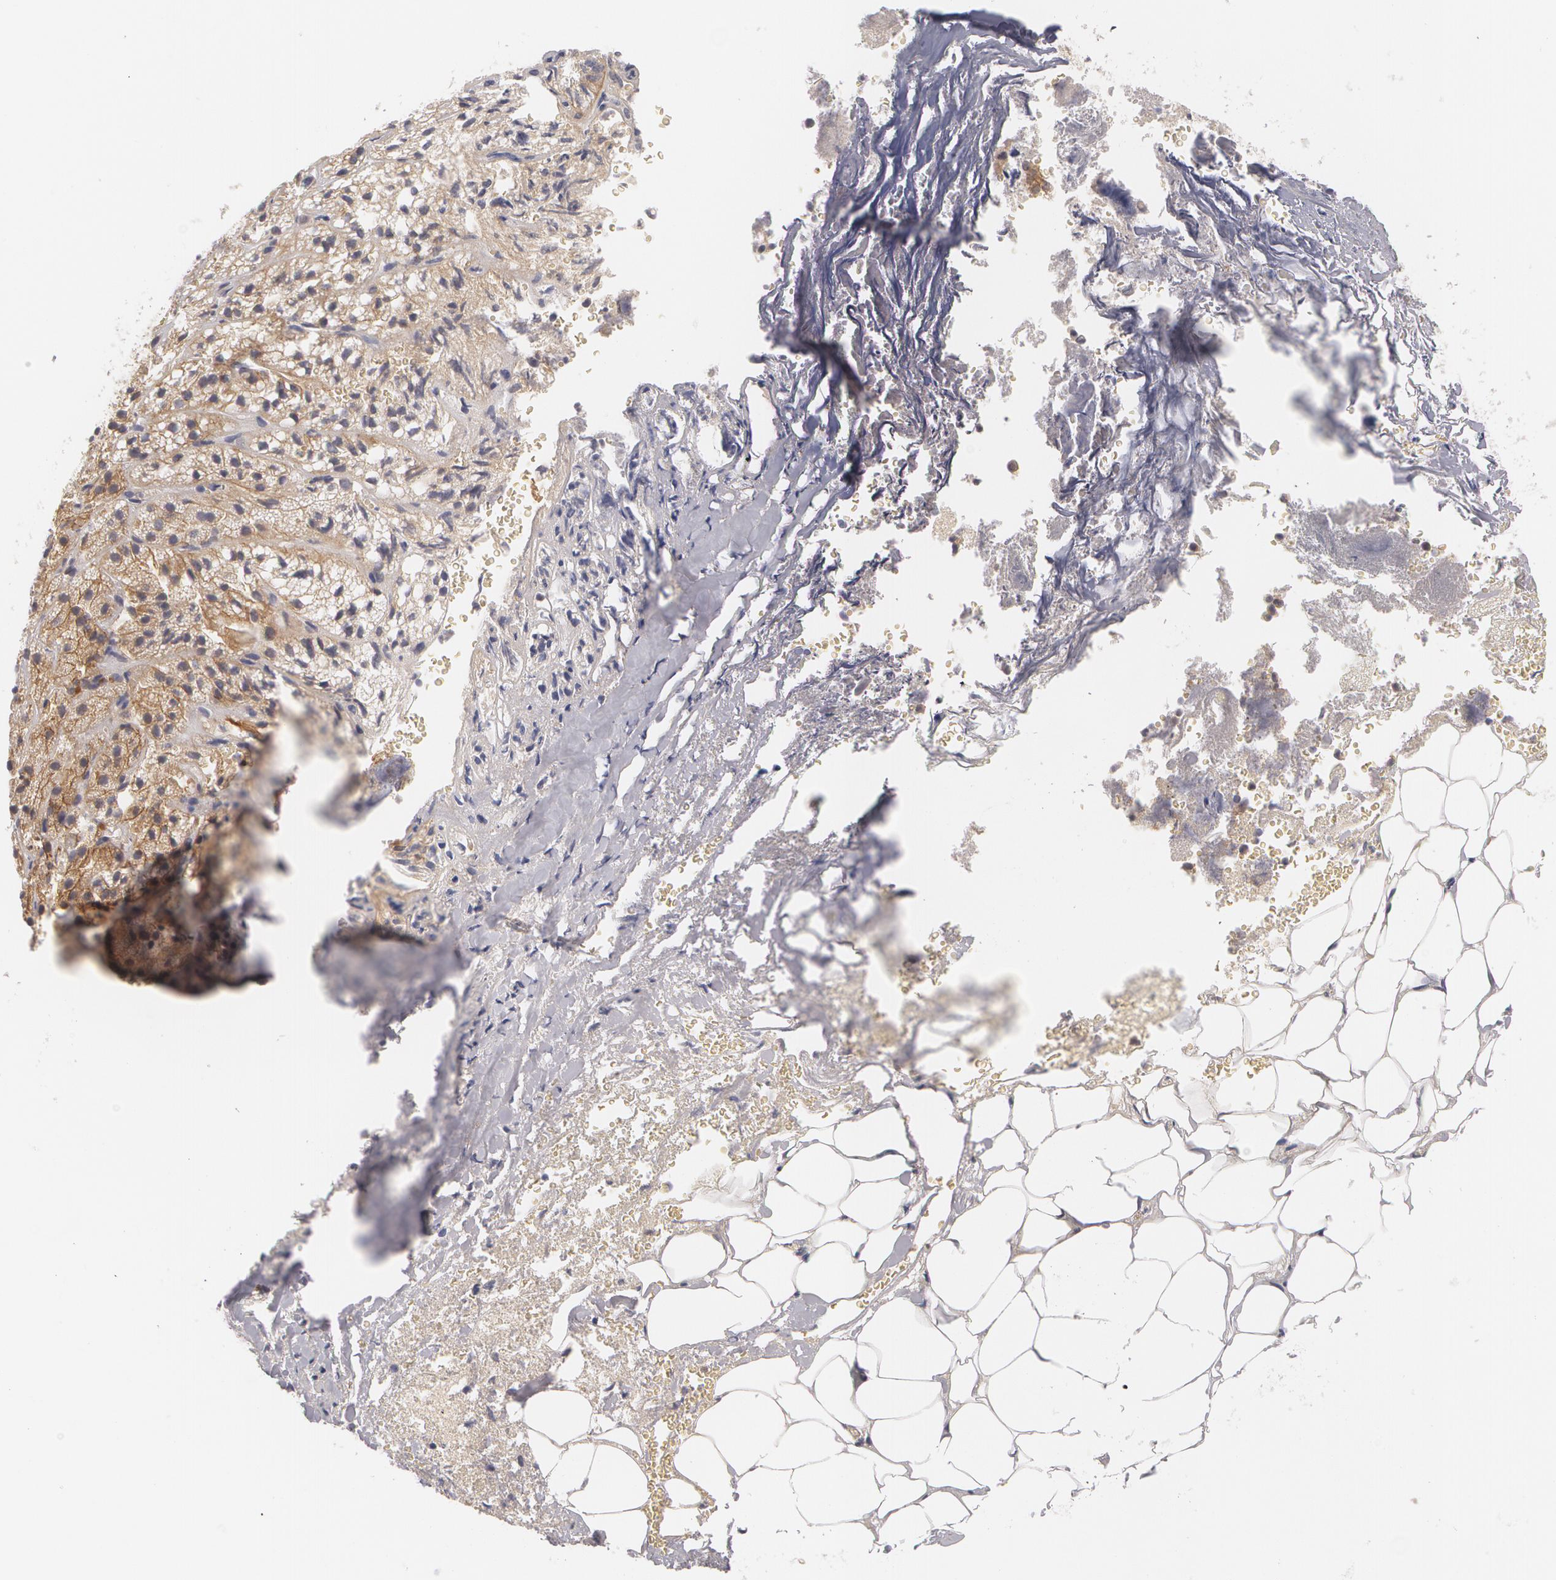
{"staining": {"intensity": "moderate", "quantity": ">75%", "location": "cytoplasmic/membranous"}, "tissue": "adrenal gland", "cell_type": "Glandular cells", "image_type": "normal", "snomed": [{"axis": "morphology", "description": "Normal tissue, NOS"}, {"axis": "topography", "description": "Adrenal gland"}], "caption": "Immunohistochemistry micrograph of unremarkable human adrenal gland stained for a protein (brown), which displays medium levels of moderate cytoplasmic/membranous expression in approximately >75% of glandular cells.", "gene": "CASK", "patient": {"sex": "female", "age": 71}}